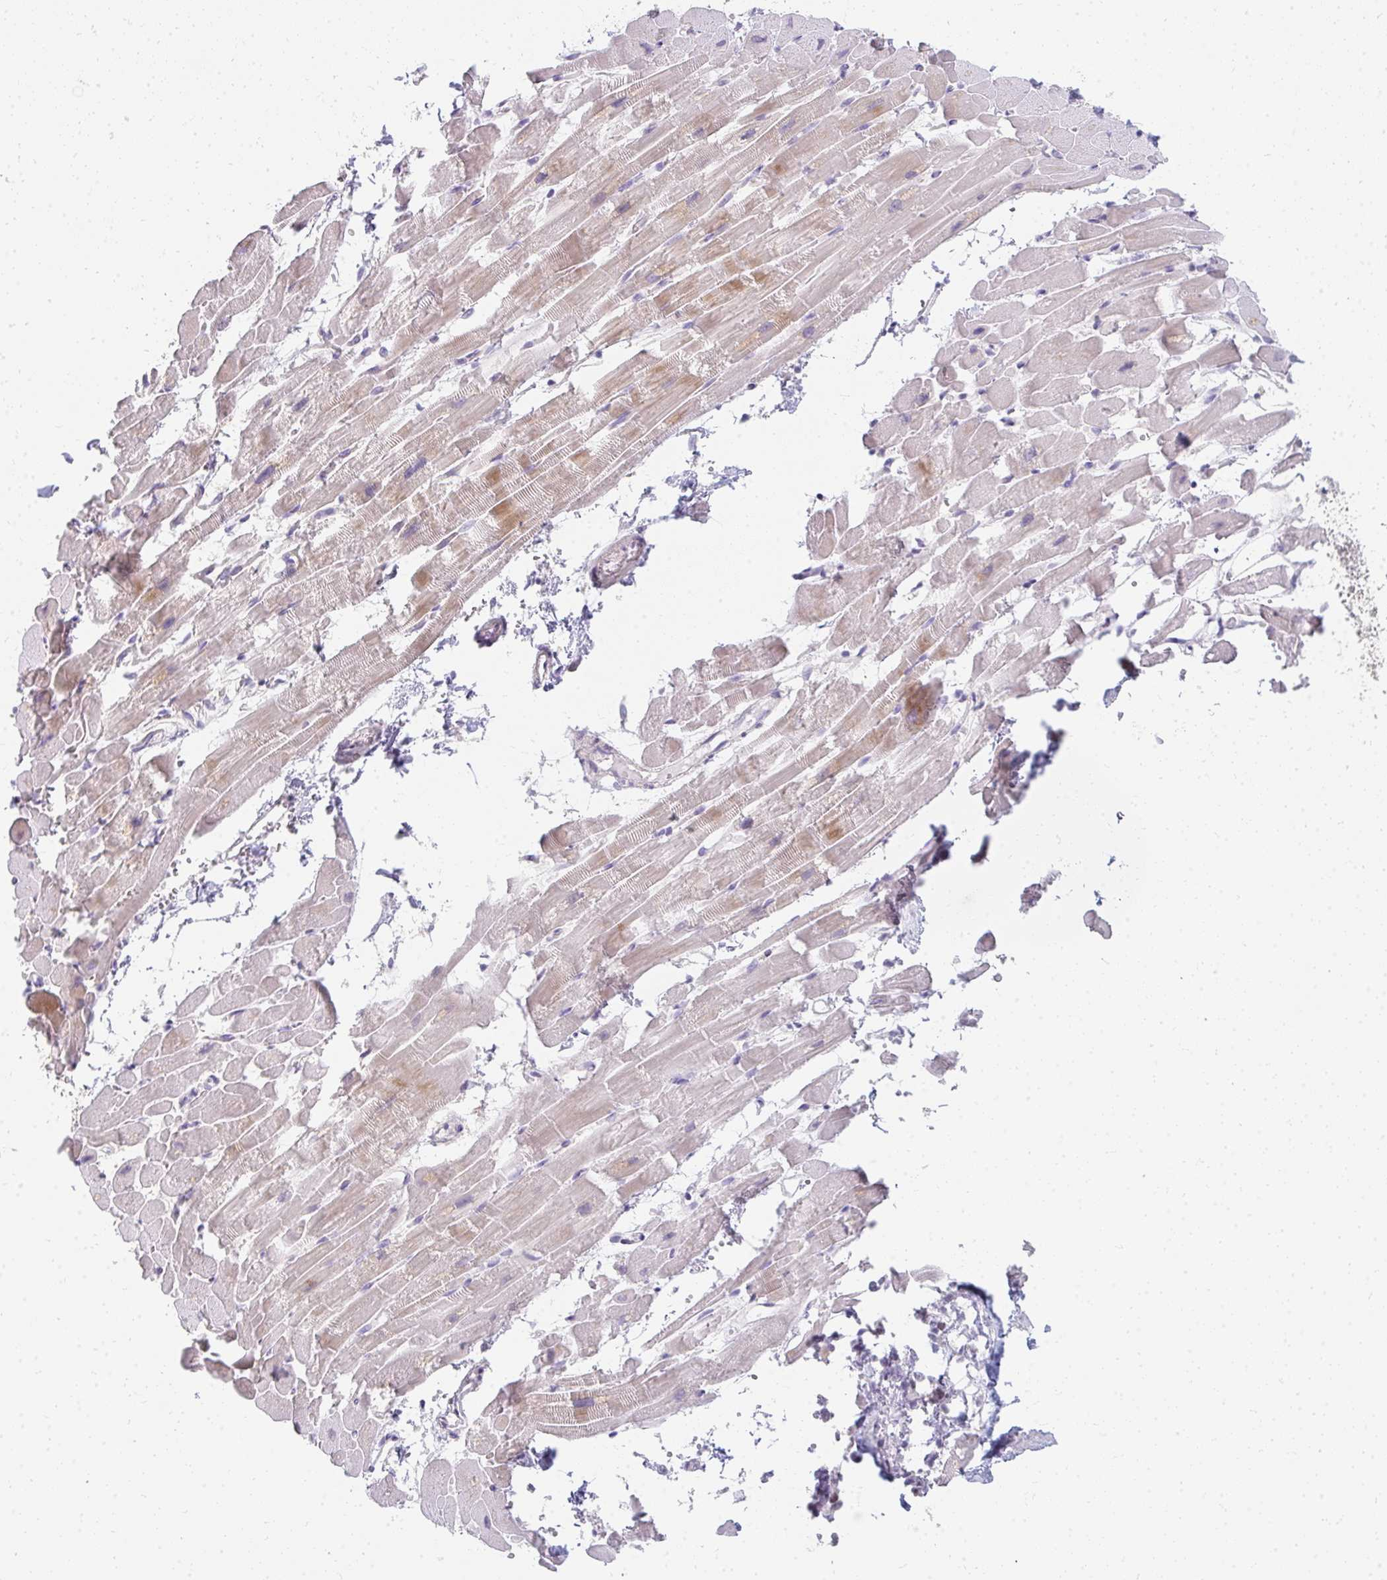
{"staining": {"intensity": "moderate", "quantity": "<25%", "location": "cytoplasmic/membranous"}, "tissue": "heart muscle", "cell_type": "Cardiomyocytes", "image_type": "normal", "snomed": [{"axis": "morphology", "description": "Normal tissue, NOS"}, {"axis": "topography", "description": "Heart"}], "caption": "The immunohistochemical stain labels moderate cytoplasmic/membranous expression in cardiomyocytes of normal heart muscle.", "gene": "PPP1R3G", "patient": {"sex": "male", "age": 37}}